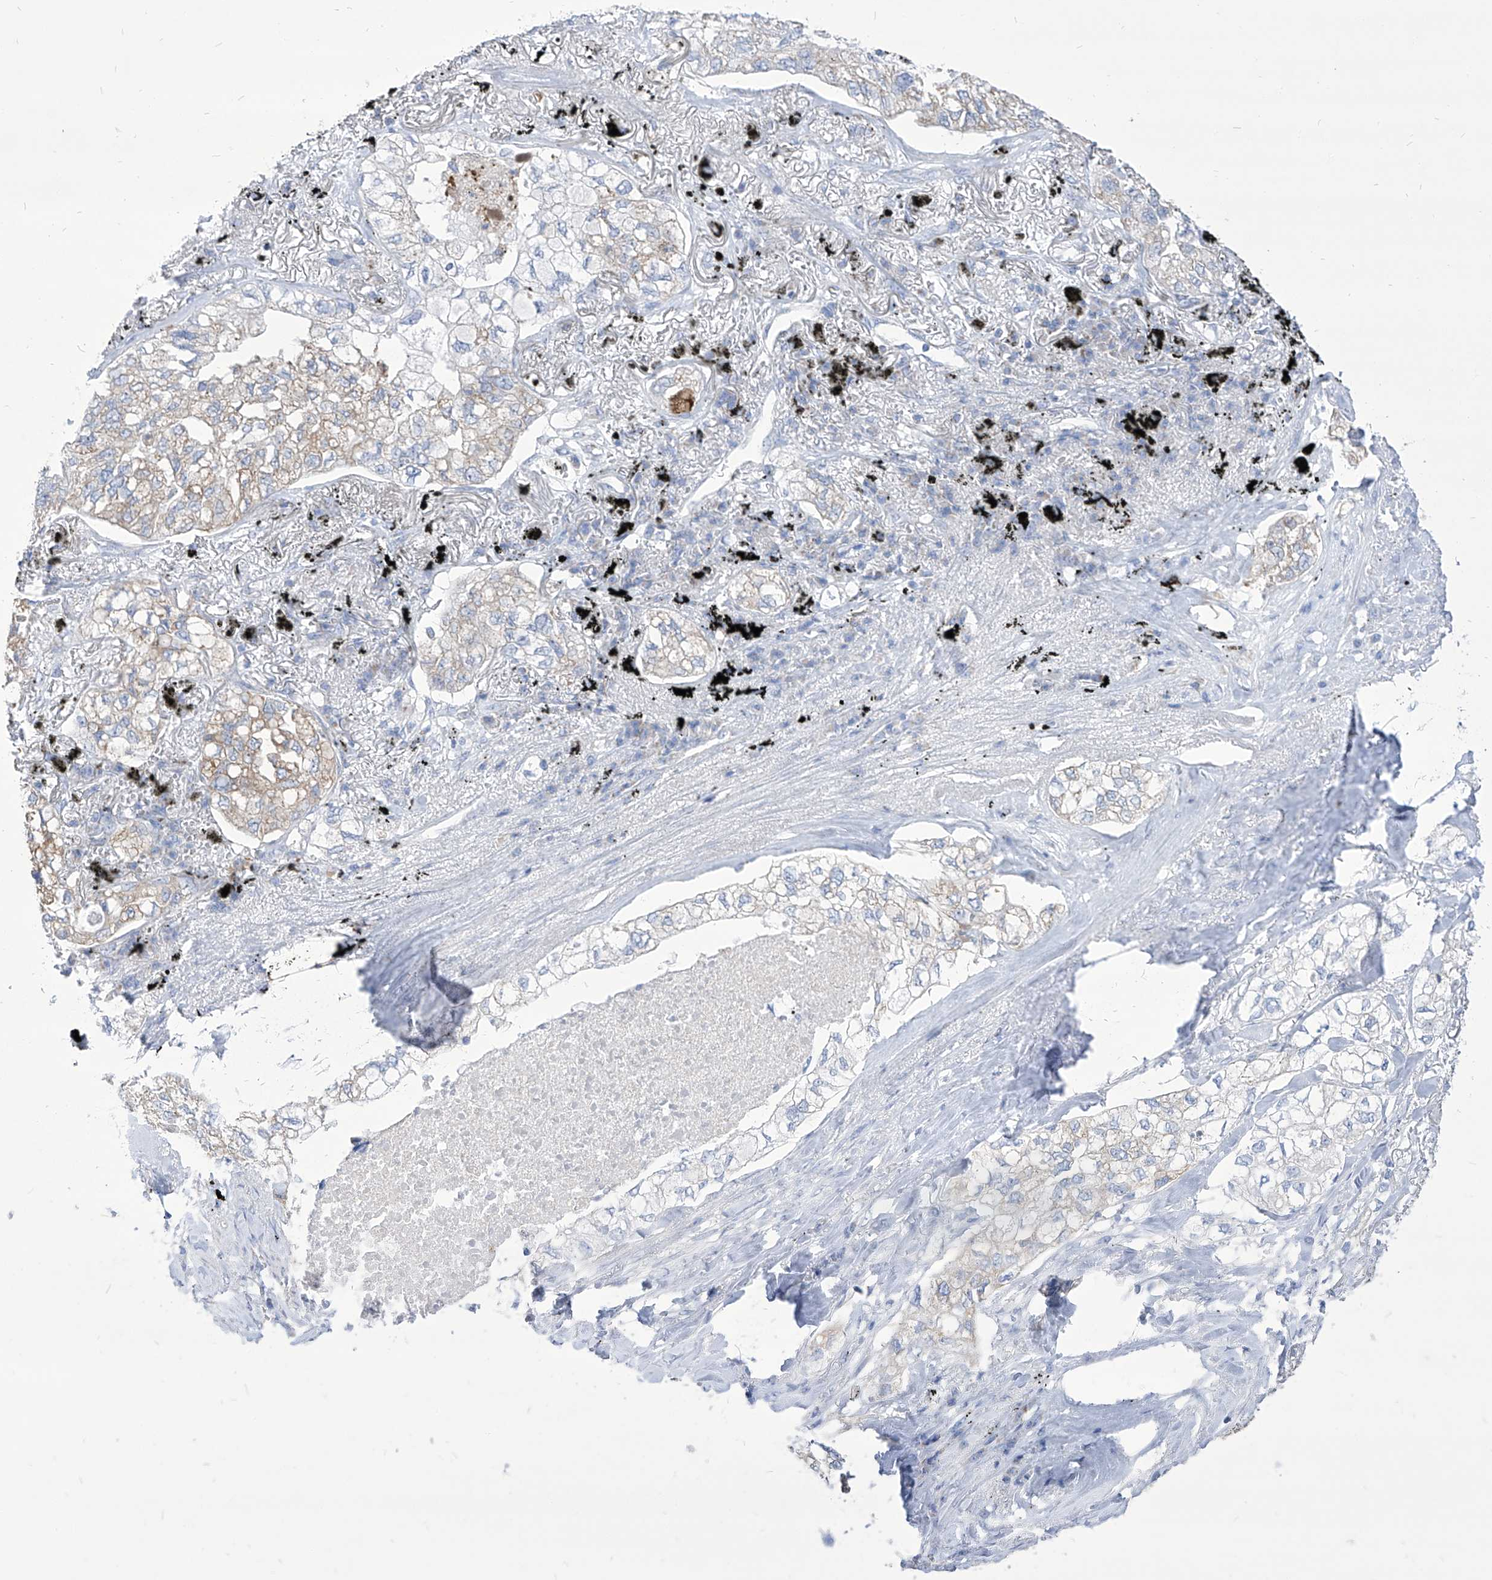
{"staining": {"intensity": "weak", "quantity": "25%-75%", "location": "cytoplasmic/membranous"}, "tissue": "lung cancer", "cell_type": "Tumor cells", "image_type": "cancer", "snomed": [{"axis": "morphology", "description": "Adenocarcinoma, NOS"}, {"axis": "topography", "description": "Lung"}], "caption": "Adenocarcinoma (lung) tissue displays weak cytoplasmic/membranous expression in approximately 25%-75% of tumor cells", "gene": "COQ3", "patient": {"sex": "male", "age": 65}}